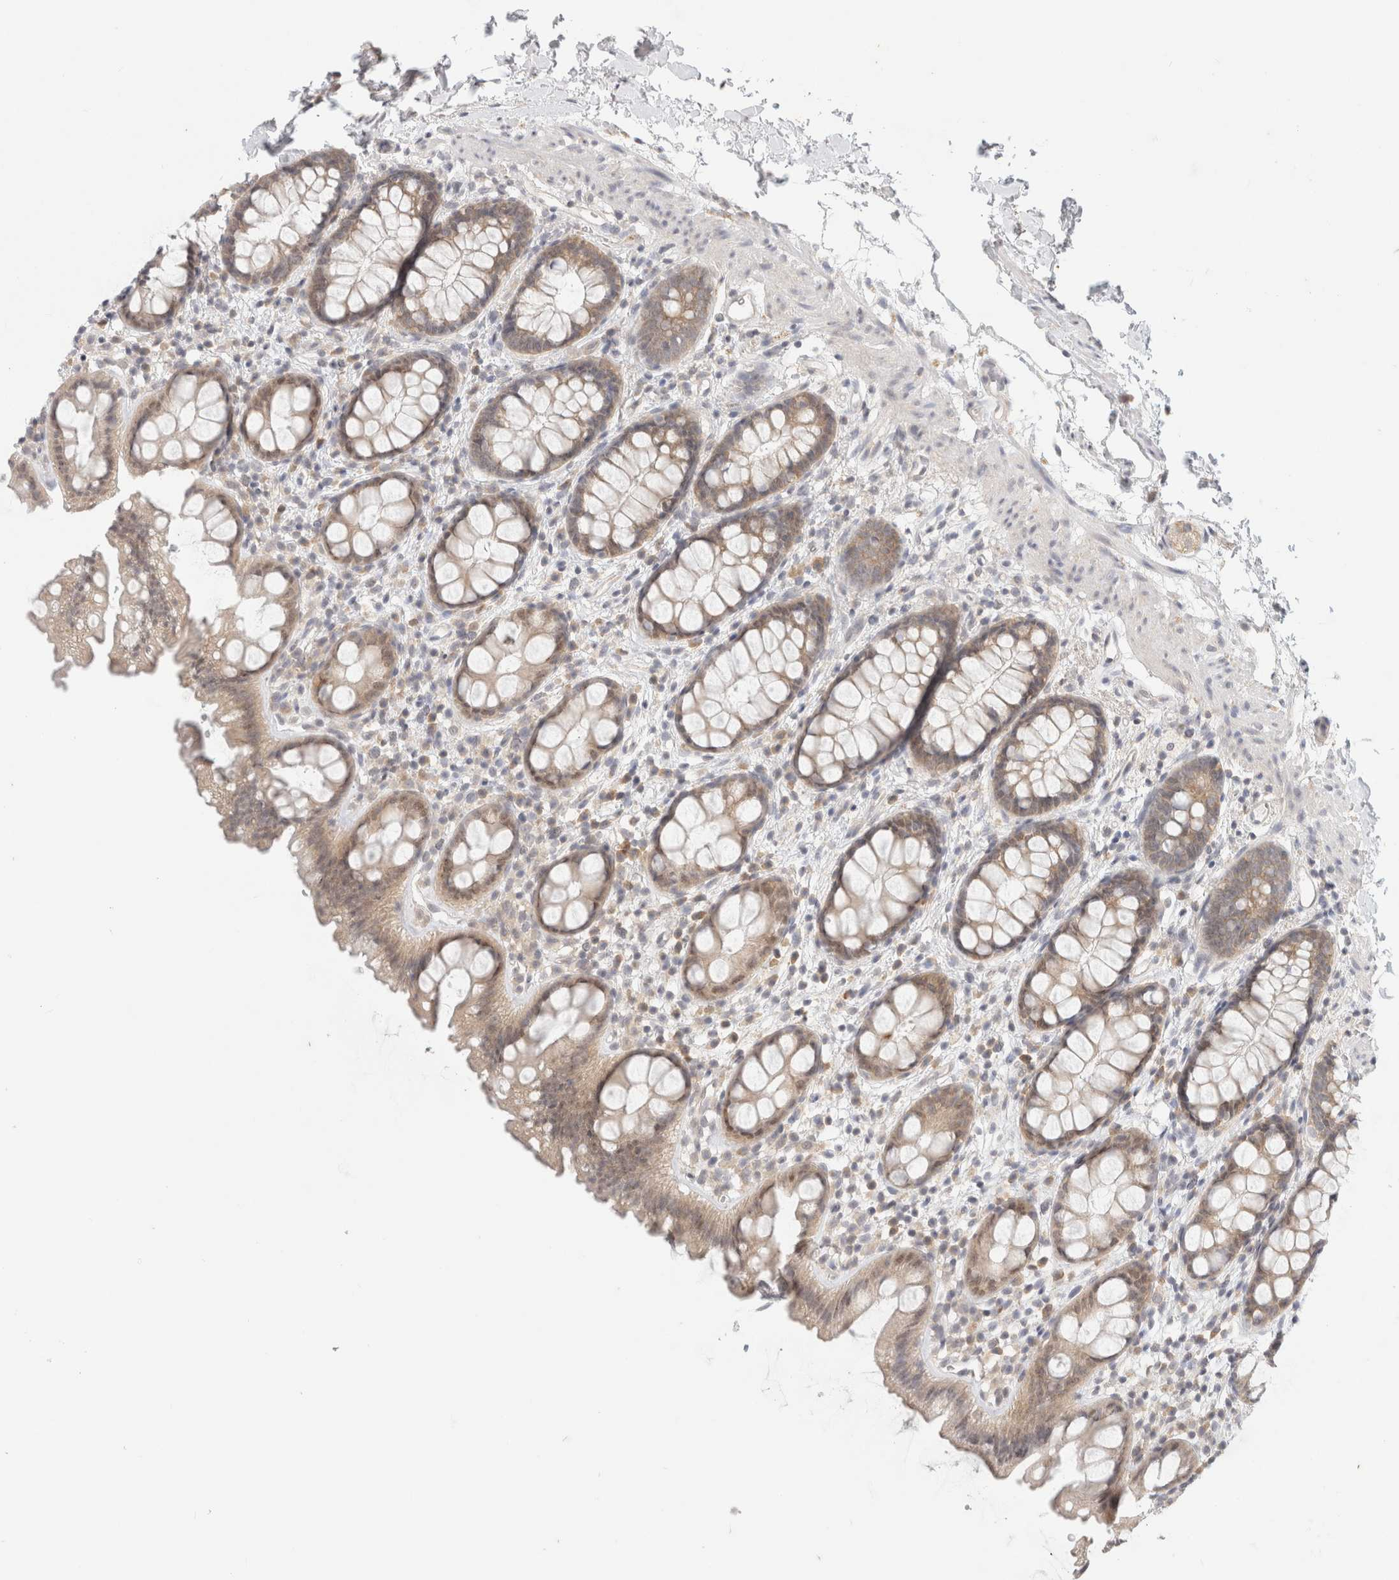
{"staining": {"intensity": "weak", "quantity": ">75%", "location": "cytoplasmic/membranous"}, "tissue": "rectum", "cell_type": "Glandular cells", "image_type": "normal", "snomed": [{"axis": "morphology", "description": "Normal tissue, NOS"}, {"axis": "topography", "description": "Rectum"}], "caption": "Protein expression by immunohistochemistry shows weak cytoplasmic/membranous positivity in approximately >75% of glandular cells in normal rectum. Using DAB (brown) and hematoxylin (blue) stains, captured at high magnification using brightfield microscopy.", "gene": "CHRM4", "patient": {"sex": "female", "age": 65}}